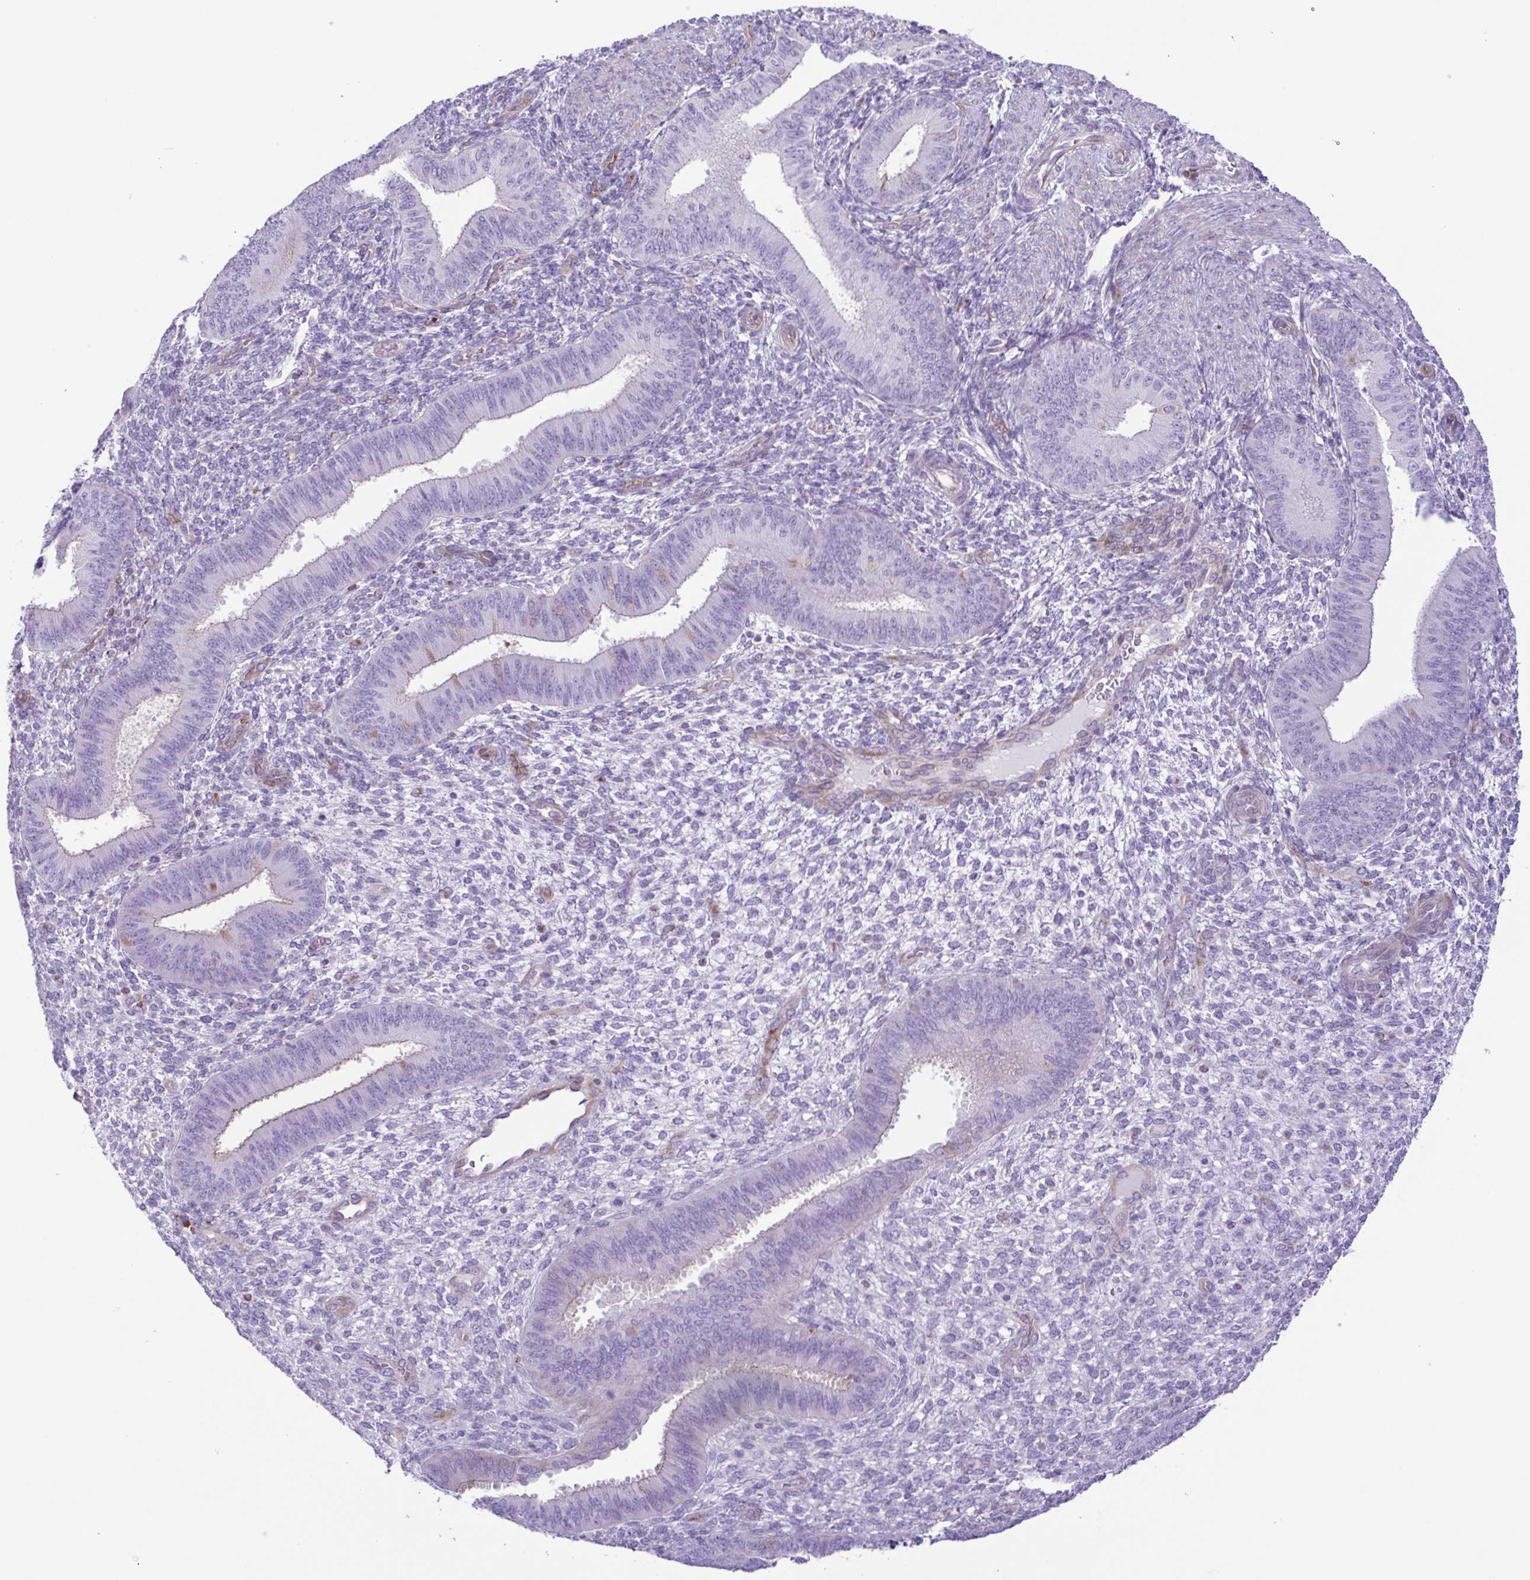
{"staining": {"intensity": "negative", "quantity": "none", "location": "none"}, "tissue": "endometrium", "cell_type": "Cells in endometrial stroma", "image_type": "normal", "snomed": [{"axis": "morphology", "description": "Normal tissue, NOS"}, {"axis": "topography", "description": "Endometrium"}], "caption": "Immunohistochemistry (IHC) of normal human endometrium demonstrates no staining in cells in endometrial stroma.", "gene": "FLT1", "patient": {"sex": "female", "age": 39}}